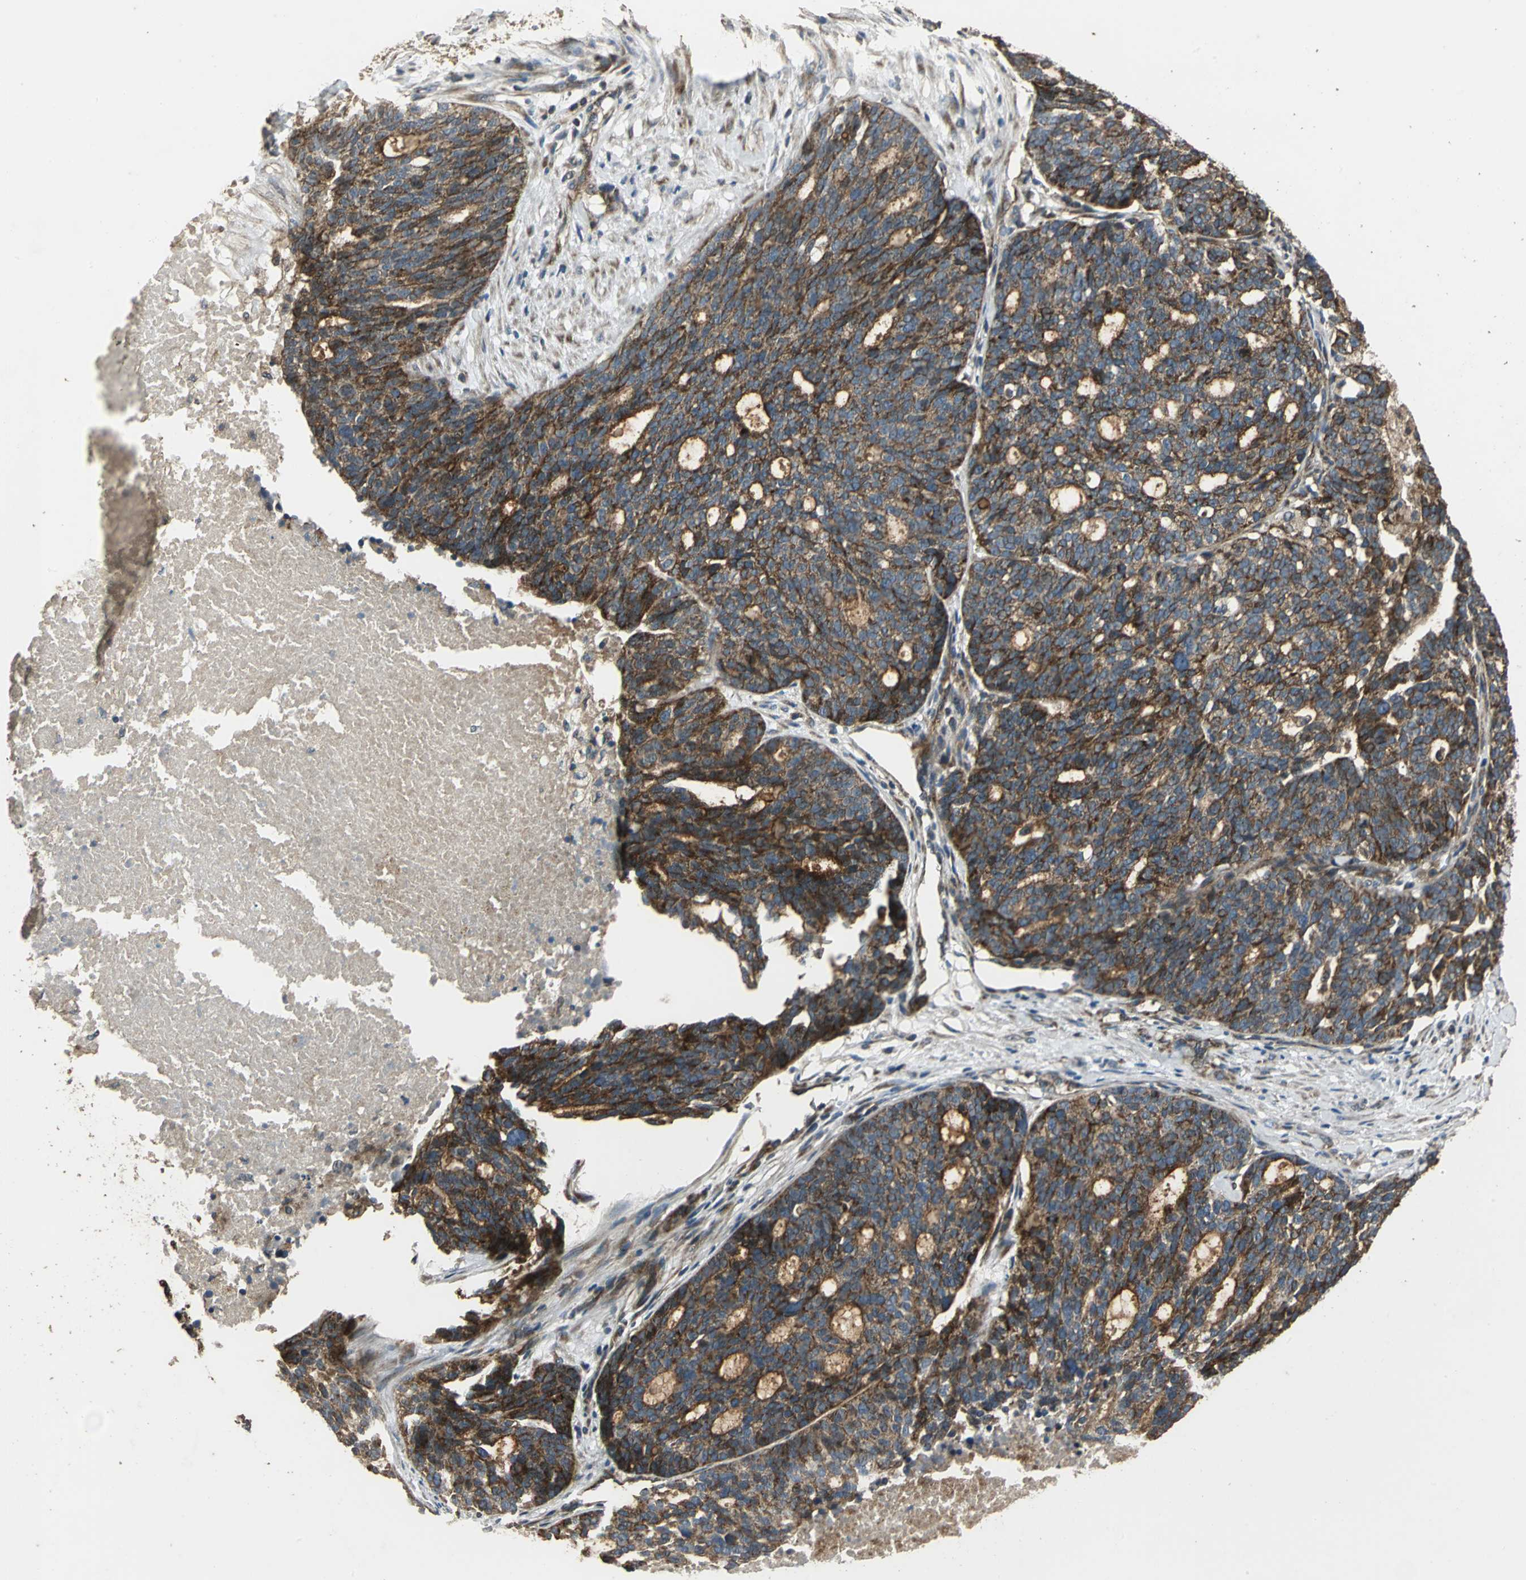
{"staining": {"intensity": "strong", "quantity": ">75%", "location": "cytoplasmic/membranous"}, "tissue": "ovarian cancer", "cell_type": "Tumor cells", "image_type": "cancer", "snomed": [{"axis": "morphology", "description": "Cystadenocarcinoma, serous, NOS"}, {"axis": "topography", "description": "Ovary"}], "caption": "Tumor cells show strong cytoplasmic/membranous staining in approximately >75% of cells in ovarian cancer (serous cystadenocarcinoma).", "gene": "KANK1", "patient": {"sex": "female", "age": 59}}